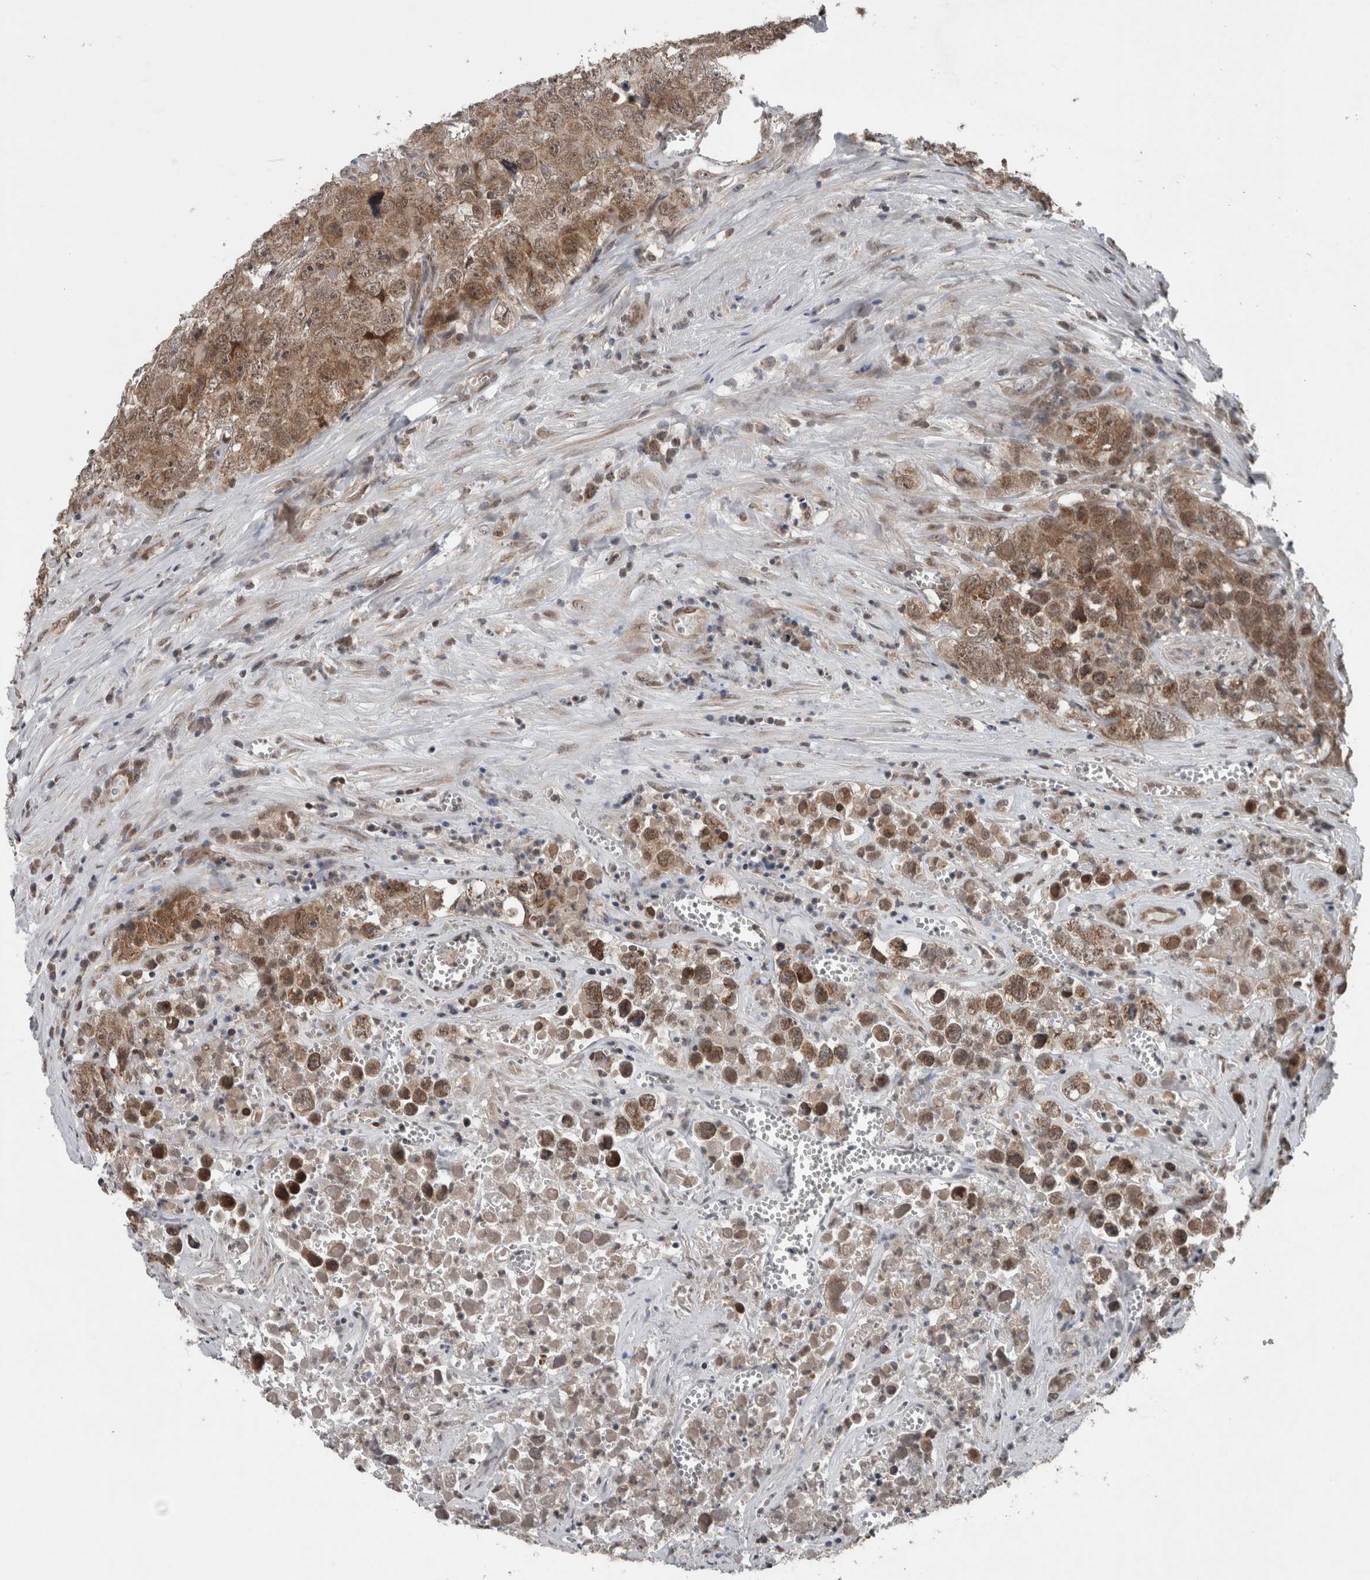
{"staining": {"intensity": "moderate", "quantity": ">75%", "location": "cytoplasmic/membranous"}, "tissue": "testis cancer", "cell_type": "Tumor cells", "image_type": "cancer", "snomed": [{"axis": "morphology", "description": "Seminoma, NOS"}, {"axis": "morphology", "description": "Carcinoma, Embryonal, NOS"}, {"axis": "topography", "description": "Testis"}], "caption": "Testis cancer tissue shows moderate cytoplasmic/membranous positivity in about >75% of tumor cells, visualized by immunohistochemistry.", "gene": "ENY2", "patient": {"sex": "male", "age": 43}}